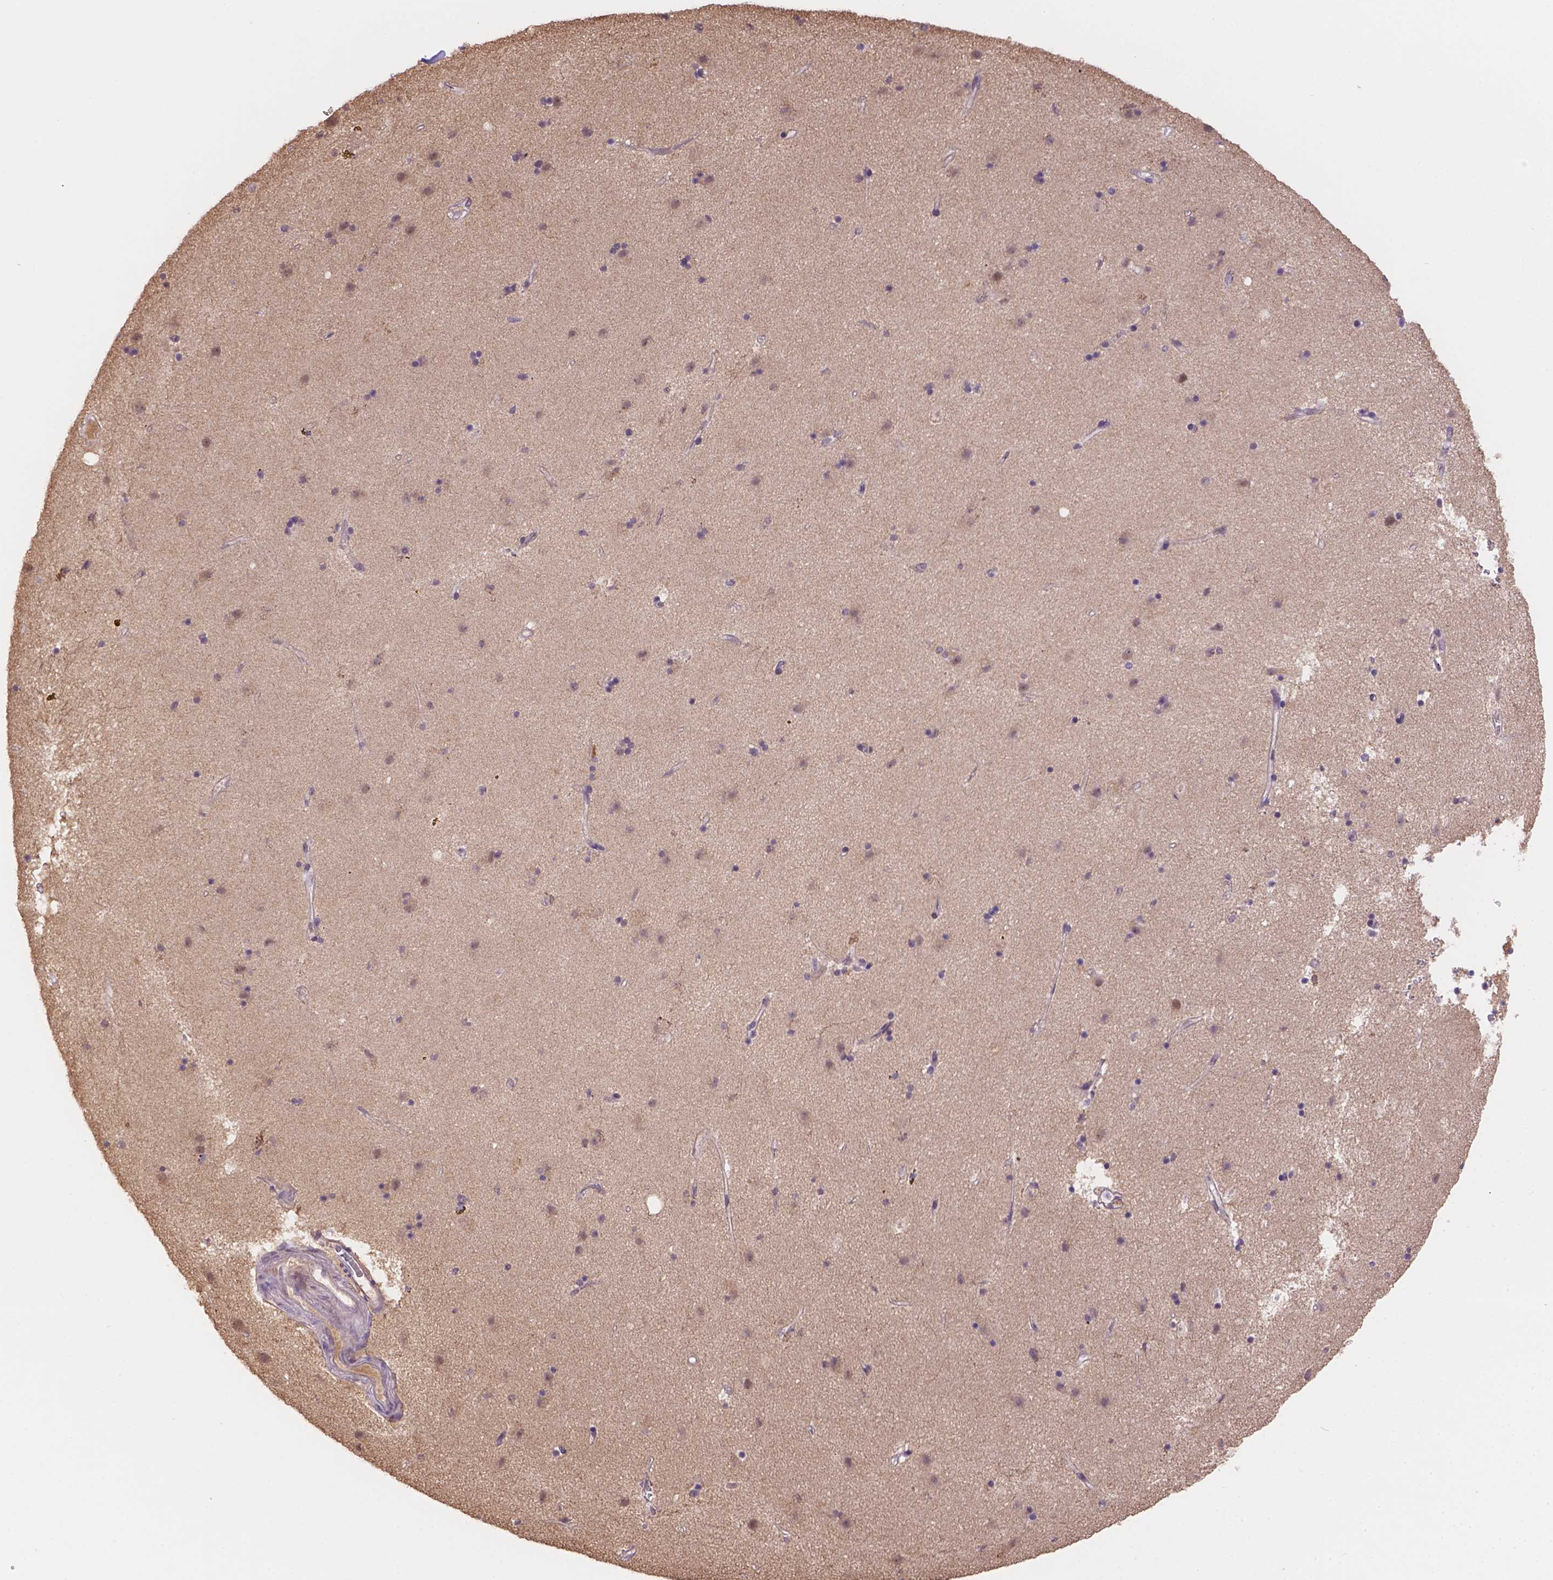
{"staining": {"intensity": "negative", "quantity": "none", "location": "none"}, "tissue": "caudate", "cell_type": "Glial cells", "image_type": "normal", "snomed": [{"axis": "morphology", "description": "Normal tissue, NOS"}, {"axis": "topography", "description": "Lateral ventricle wall"}], "caption": "Glial cells are negative for brown protein staining in unremarkable caudate. Brightfield microscopy of immunohistochemistry (IHC) stained with DAB (3,3'-diaminobenzidine) (brown) and hematoxylin (blue), captured at high magnification.", "gene": "NXPE2", "patient": {"sex": "female", "age": 71}}